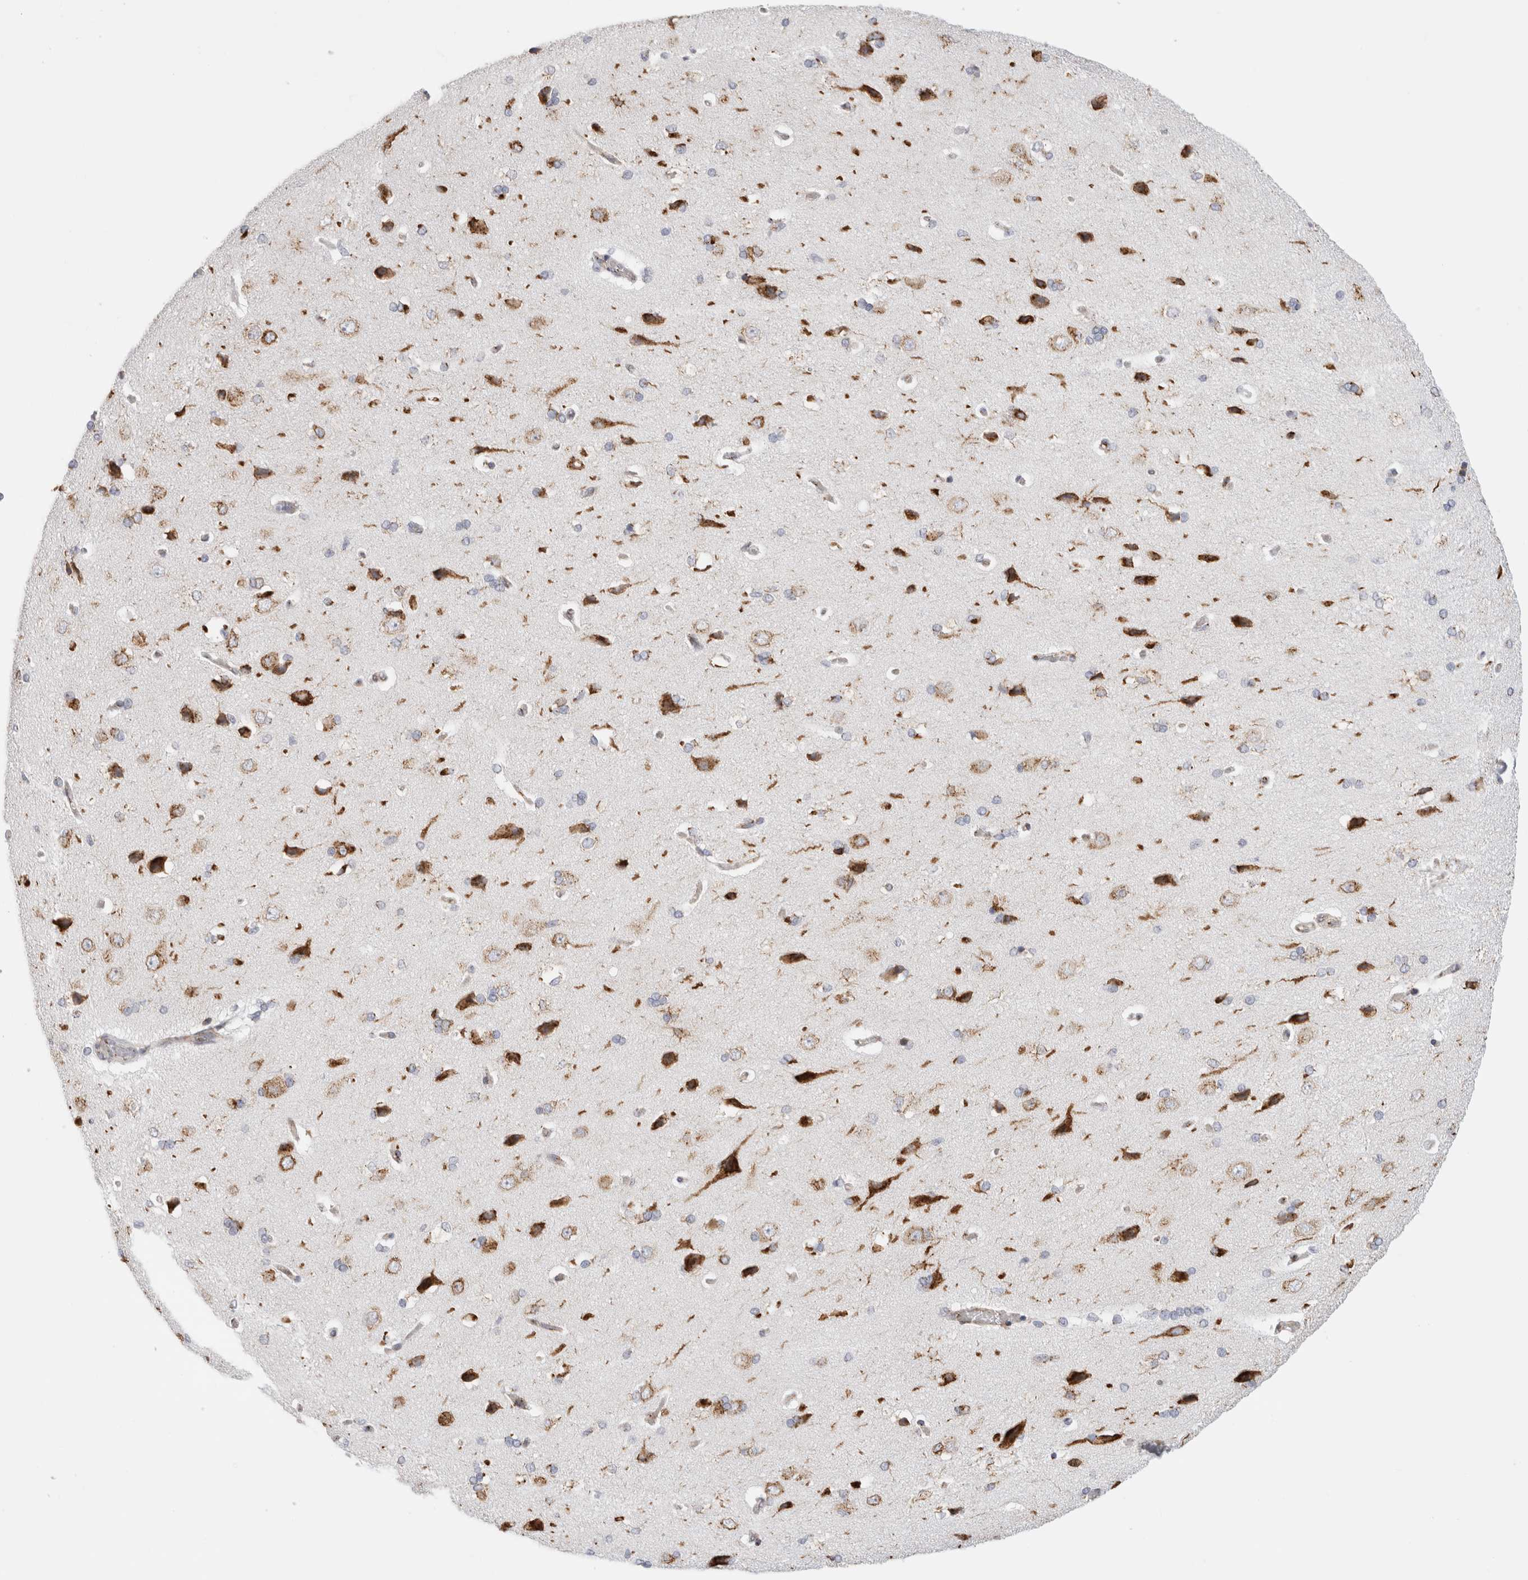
{"staining": {"intensity": "moderate", "quantity": ">75%", "location": "cytoplasmic/membranous"}, "tissue": "cerebral cortex", "cell_type": "Endothelial cells", "image_type": "normal", "snomed": [{"axis": "morphology", "description": "Normal tissue, NOS"}, {"axis": "topography", "description": "Cerebral cortex"}], "caption": "Cerebral cortex stained with DAB (3,3'-diaminobenzidine) IHC reveals medium levels of moderate cytoplasmic/membranous expression in approximately >75% of endothelial cells.", "gene": "MCFD2", "patient": {"sex": "male", "age": 62}}